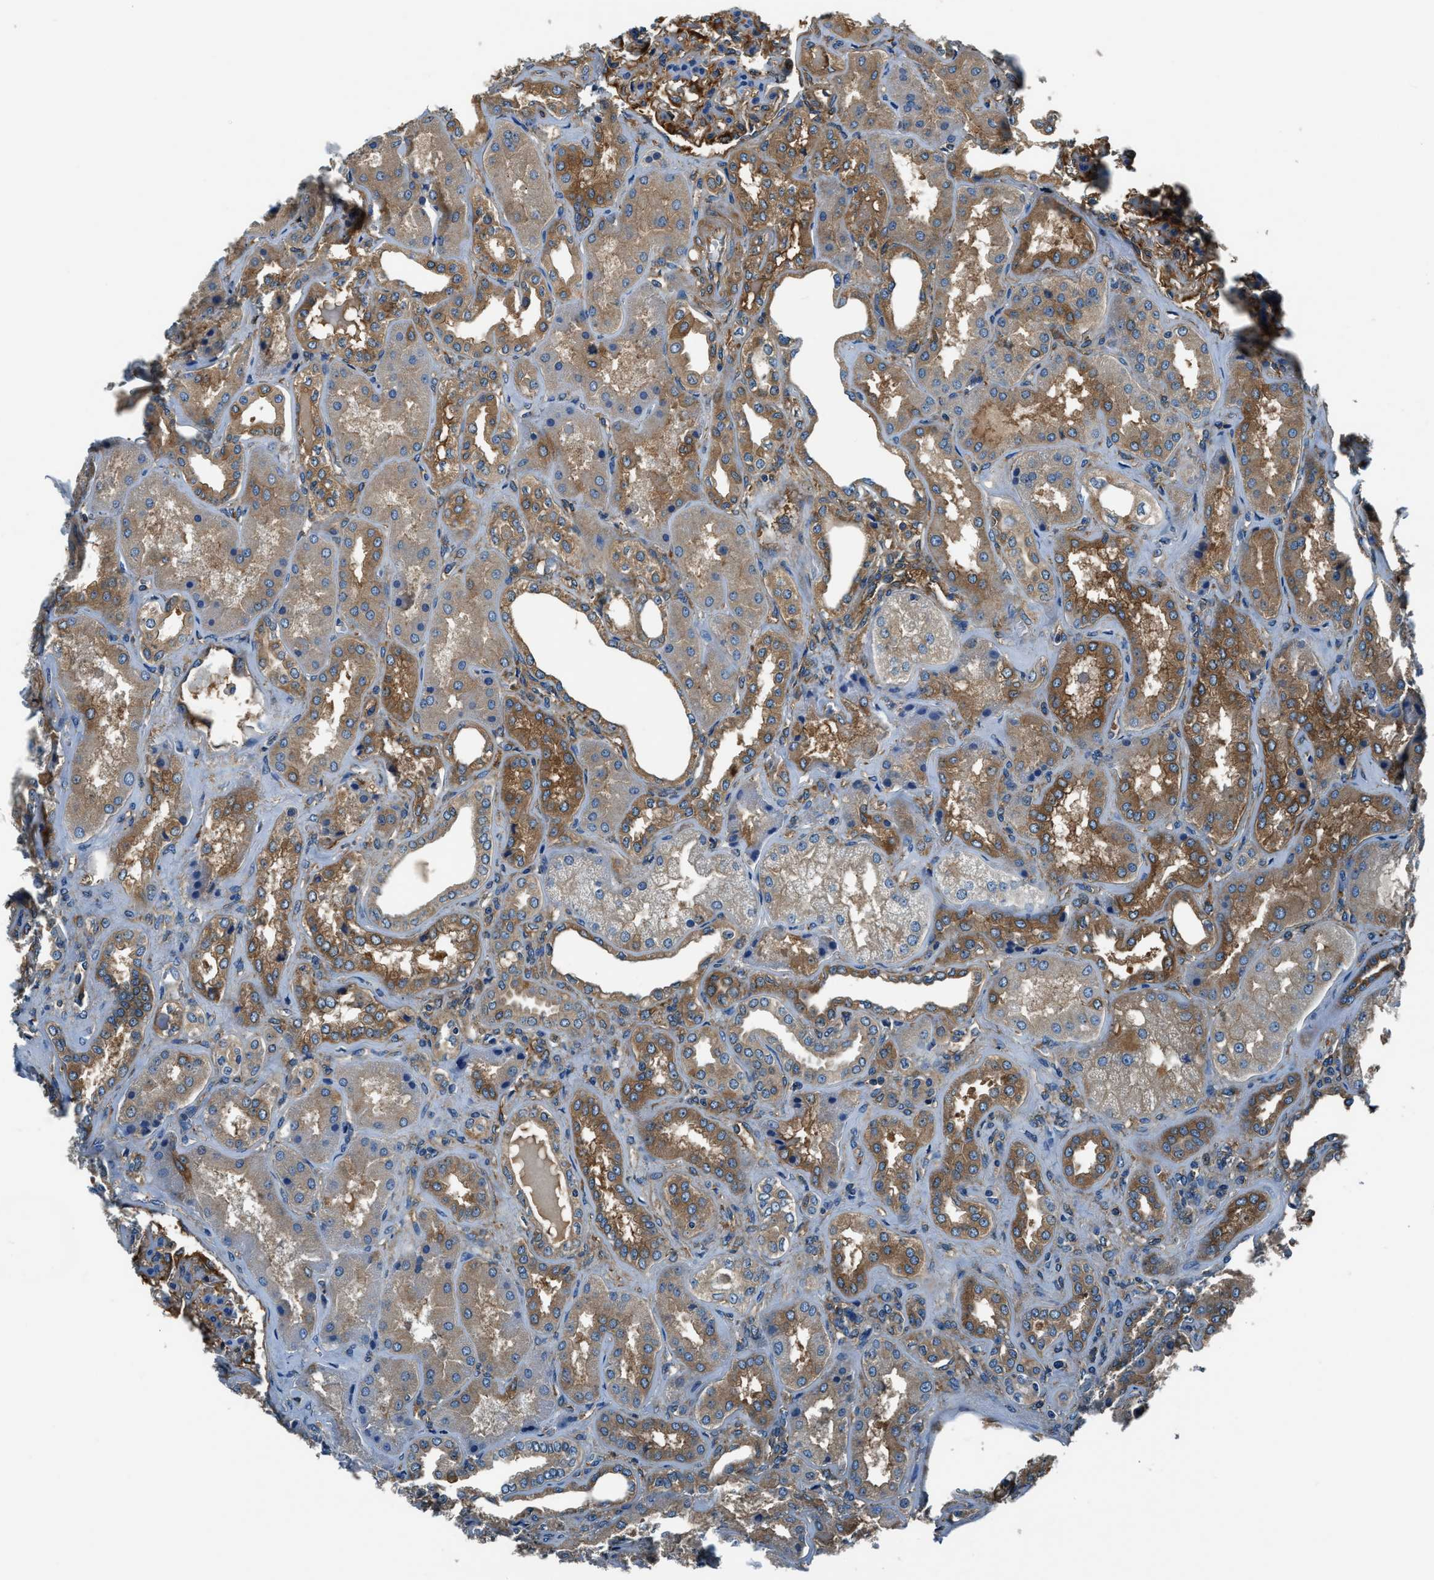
{"staining": {"intensity": "strong", "quantity": "25%-75%", "location": "cytoplasmic/membranous"}, "tissue": "kidney", "cell_type": "Cells in glomeruli", "image_type": "normal", "snomed": [{"axis": "morphology", "description": "Normal tissue, NOS"}, {"axis": "topography", "description": "Kidney"}], "caption": "The histopathology image reveals immunohistochemical staining of unremarkable kidney. There is strong cytoplasmic/membranous positivity is identified in about 25%-75% of cells in glomeruli.", "gene": "EEA1", "patient": {"sex": "female", "age": 56}}